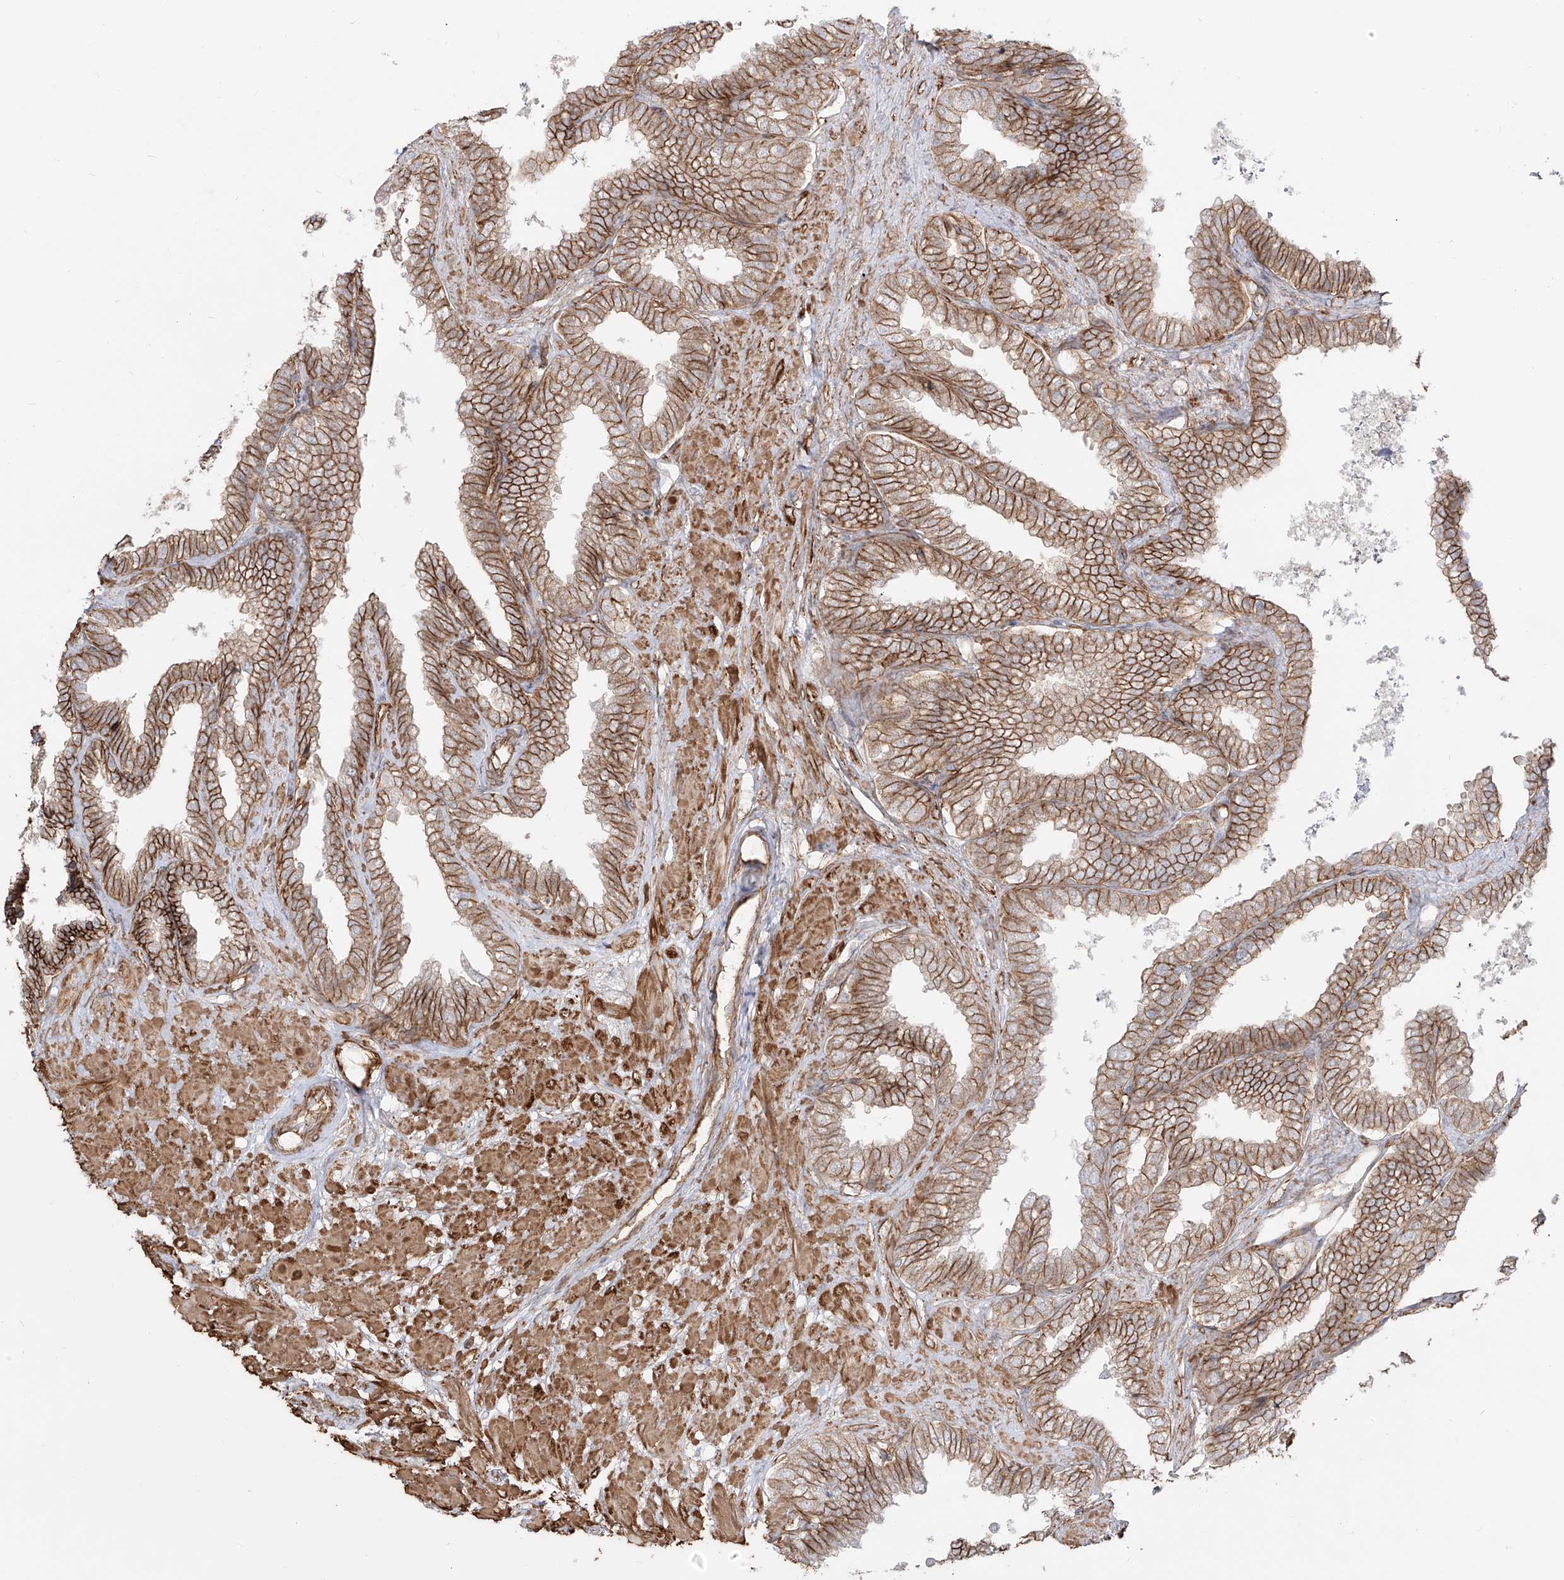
{"staining": {"intensity": "moderate", "quantity": ">75%", "location": "cytoplasmic/membranous"}, "tissue": "seminal vesicle", "cell_type": "Glandular cells", "image_type": "normal", "snomed": [{"axis": "morphology", "description": "Normal tissue, NOS"}, {"axis": "topography", "description": "Seminal veicle"}], "caption": "Protein staining of normal seminal vesicle displays moderate cytoplasmic/membranous expression in about >75% of glandular cells.", "gene": "ZNF180", "patient": {"sex": "male", "age": 46}}